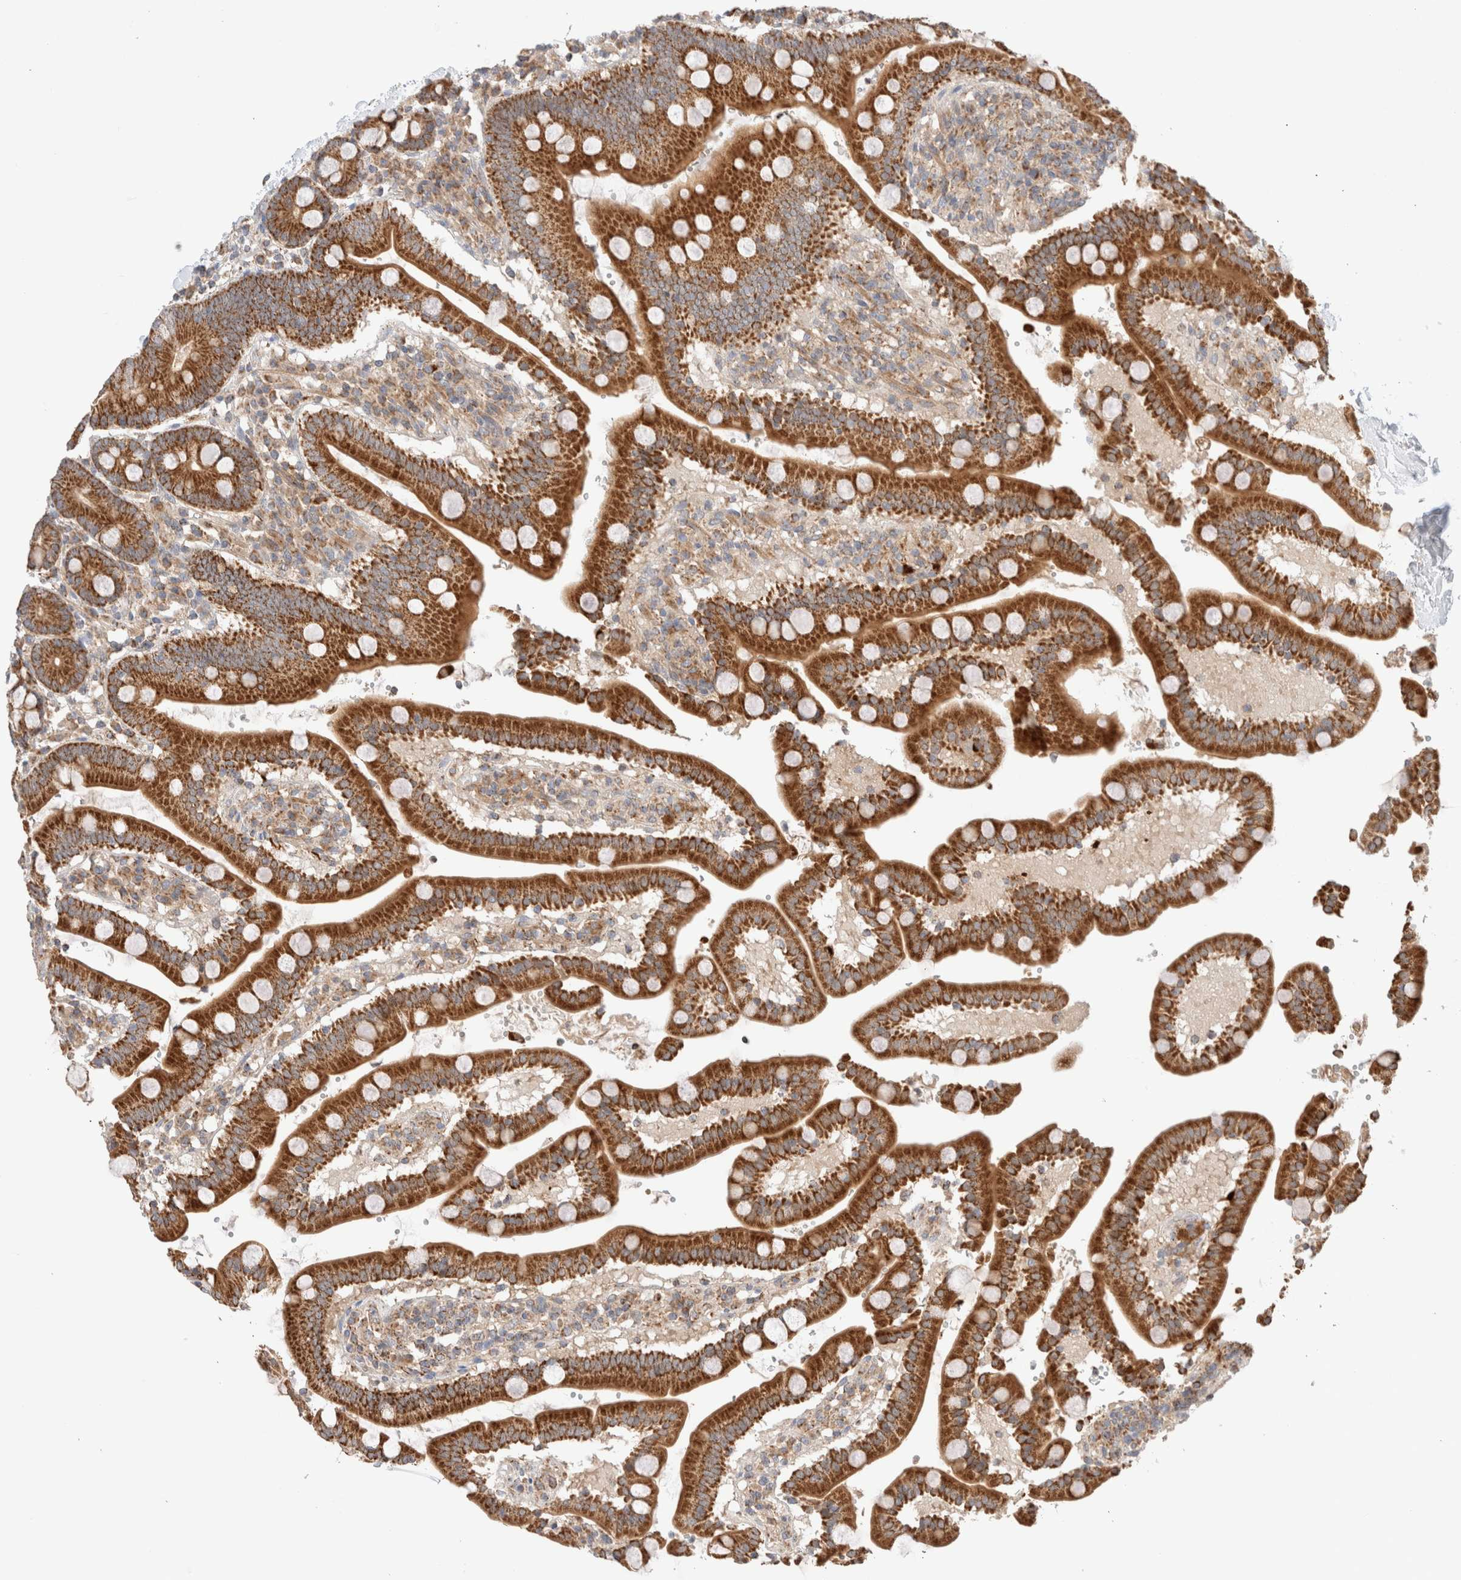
{"staining": {"intensity": "strong", "quantity": ">75%", "location": "cytoplasmic/membranous"}, "tissue": "duodenum", "cell_type": "Glandular cells", "image_type": "normal", "snomed": [{"axis": "morphology", "description": "Normal tissue, NOS"}, {"axis": "topography", "description": "Small intestine, NOS"}], "caption": "IHC micrograph of normal human duodenum stained for a protein (brown), which reveals high levels of strong cytoplasmic/membranous expression in approximately >75% of glandular cells.", "gene": "MRM3", "patient": {"sex": "female", "age": 71}}